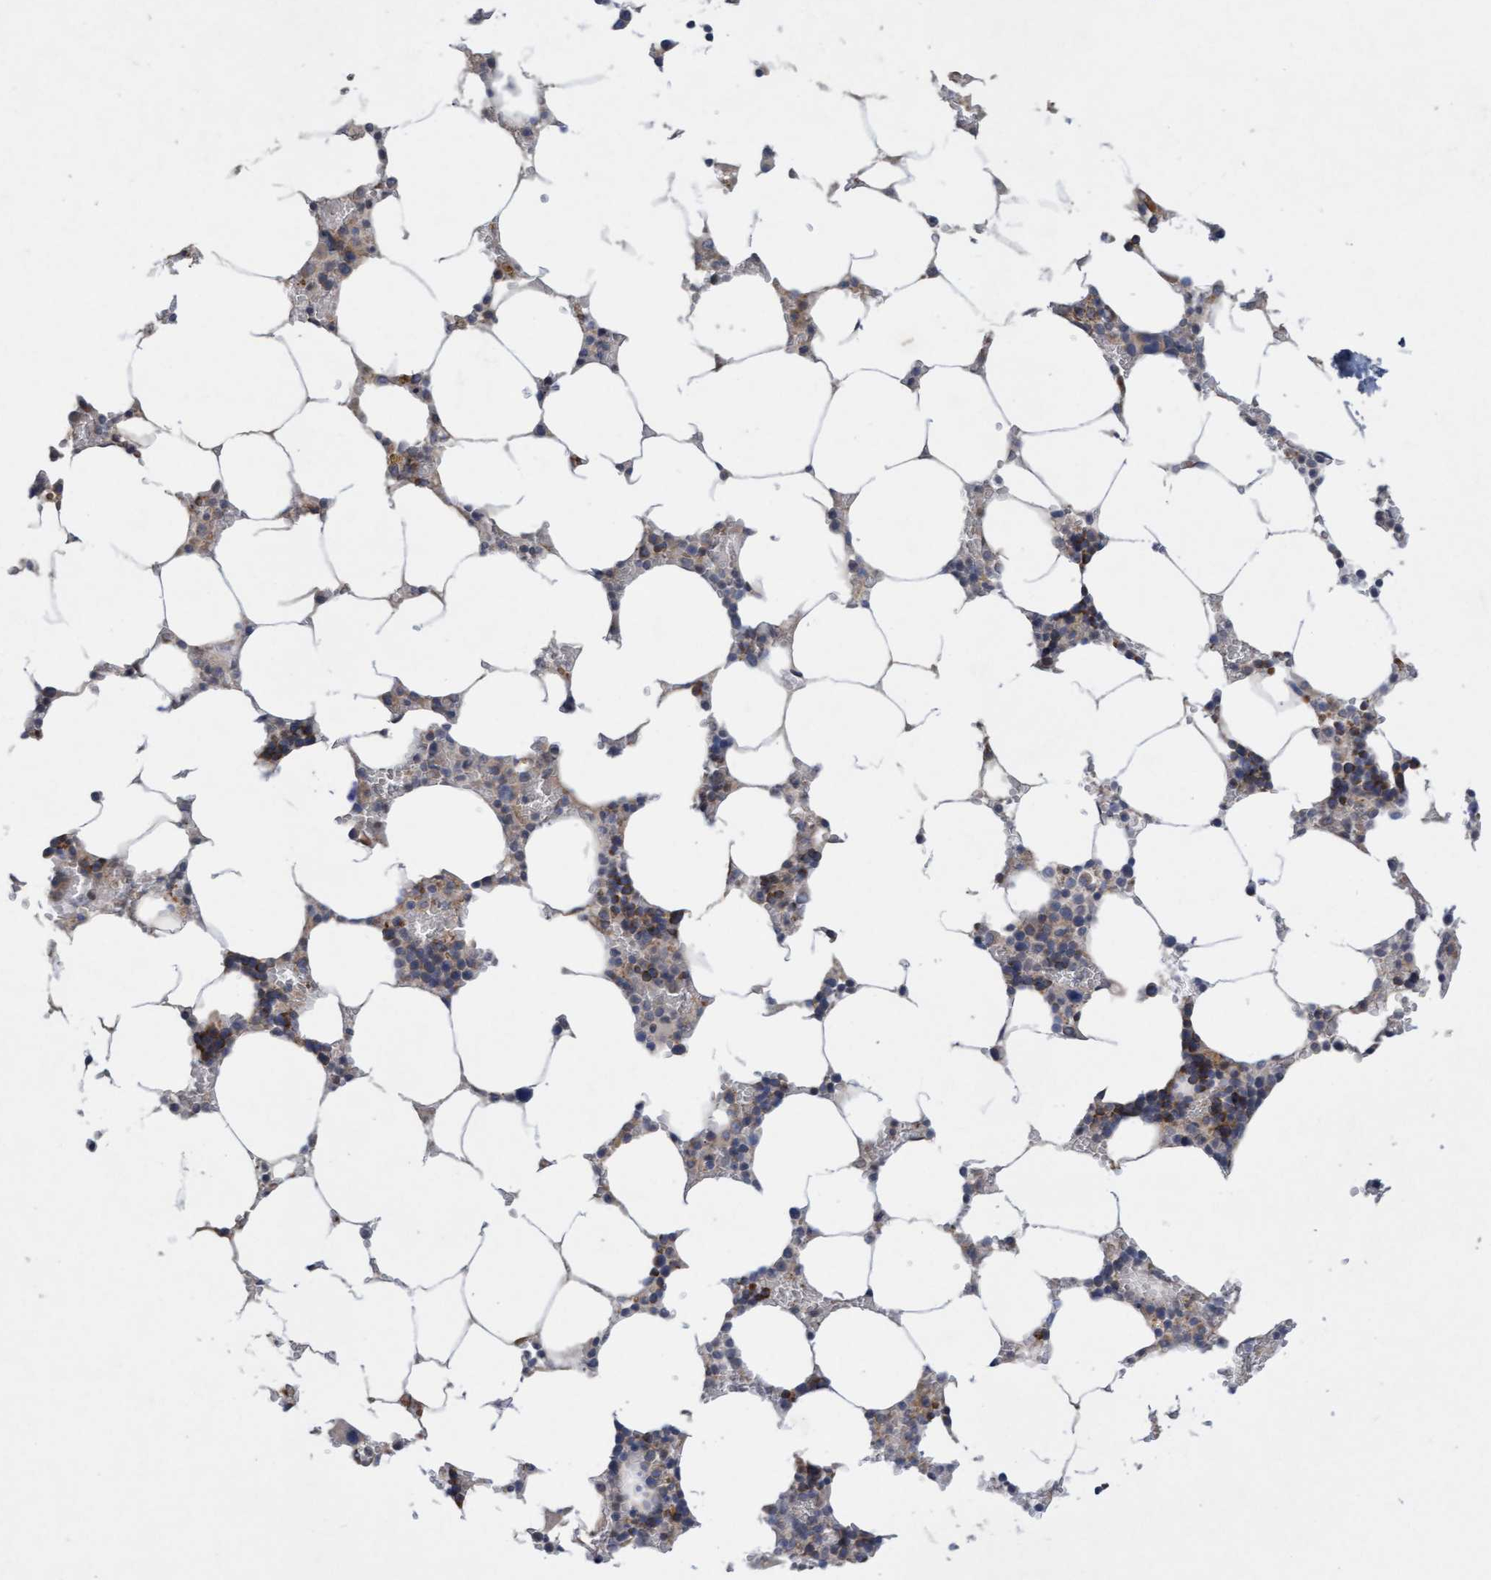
{"staining": {"intensity": "moderate", "quantity": "<25%", "location": "cytoplasmic/membranous"}, "tissue": "bone marrow", "cell_type": "Hematopoietic cells", "image_type": "normal", "snomed": [{"axis": "morphology", "description": "Normal tissue, NOS"}, {"axis": "topography", "description": "Bone marrow"}], "caption": "Hematopoietic cells demonstrate moderate cytoplasmic/membranous expression in about <25% of cells in benign bone marrow. The staining was performed using DAB (3,3'-diaminobenzidine) to visualize the protein expression in brown, while the nuclei were stained in blue with hematoxylin (Magnification: 20x).", "gene": "DDHD2", "patient": {"sex": "male", "age": 70}}